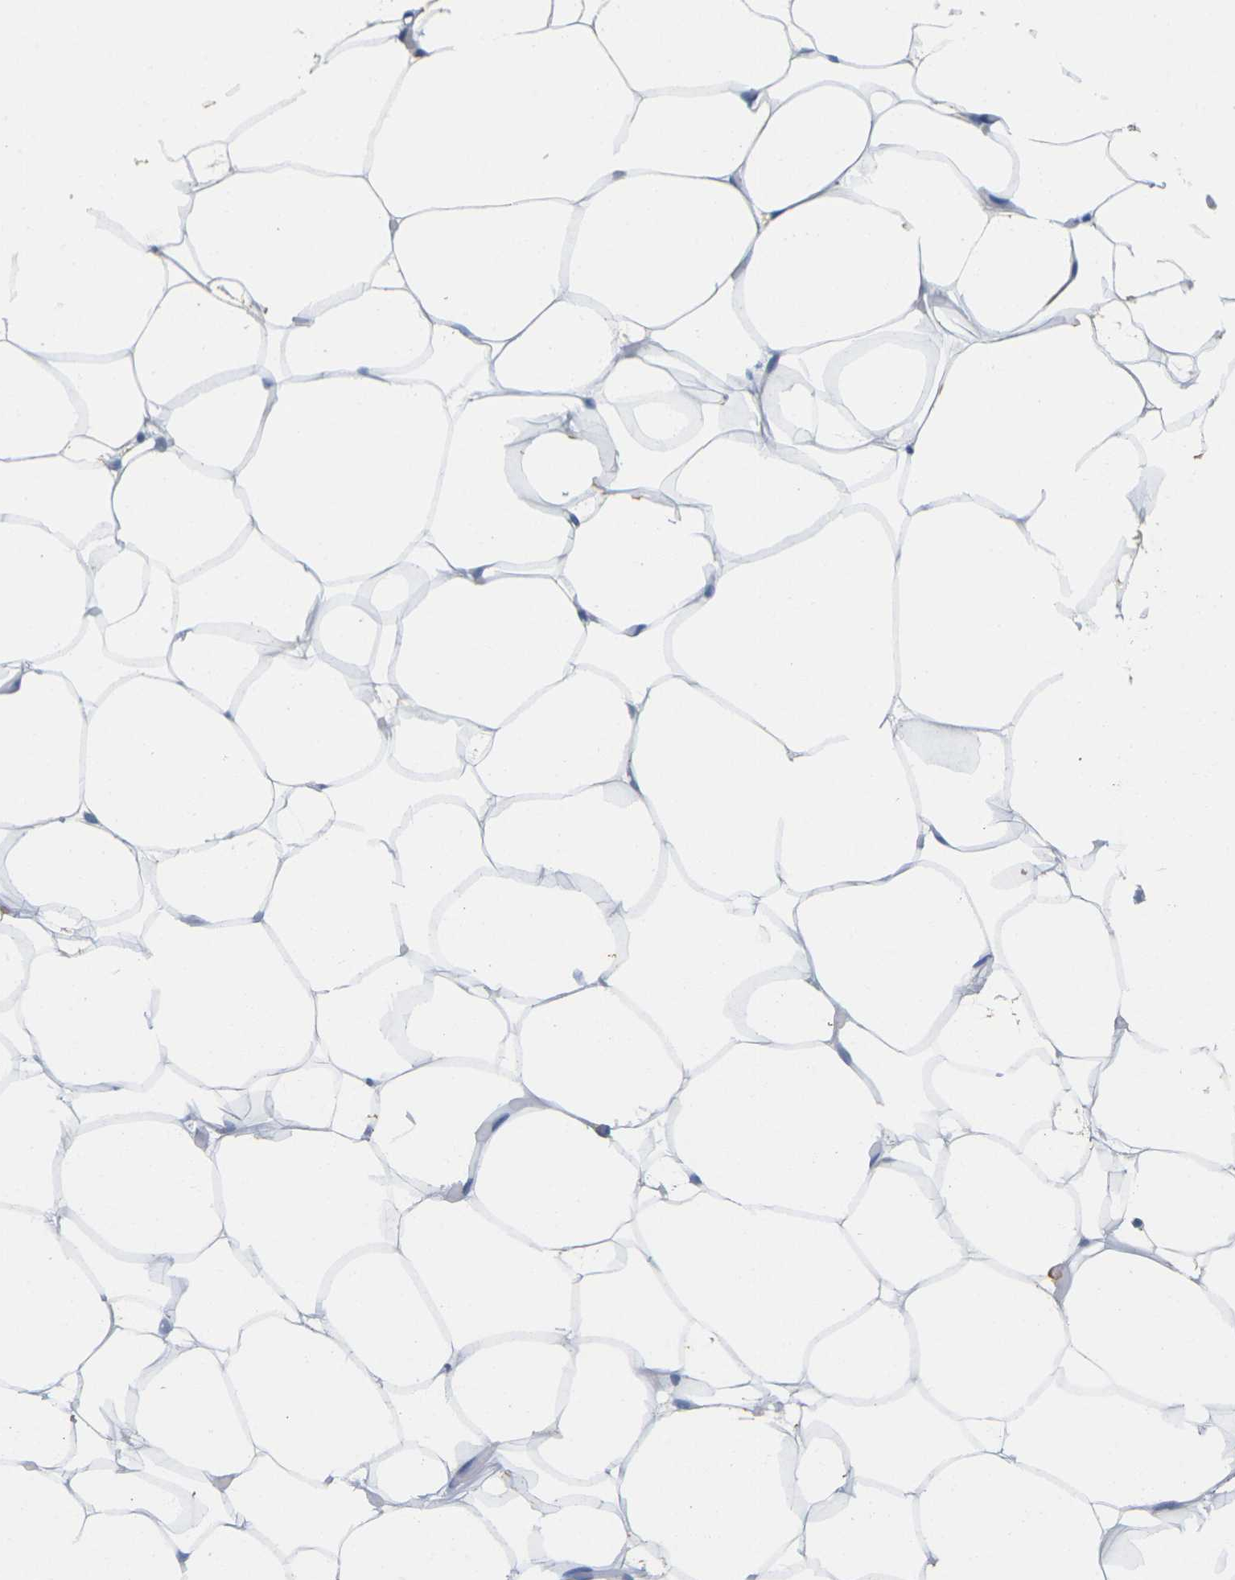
{"staining": {"intensity": "negative", "quantity": "none", "location": "none"}, "tissue": "adipose tissue", "cell_type": "Adipocytes", "image_type": "normal", "snomed": [{"axis": "morphology", "description": "Normal tissue, NOS"}, {"axis": "topography", "description": "Breast"}, {"axis": "topography", "description": "Adipose tissue"}], "caption": "Adipocytes show no significant expression in unremarkable adipose tissue.", "gene": "NOCT", "patient": {"sex": "female", "age": 25}}